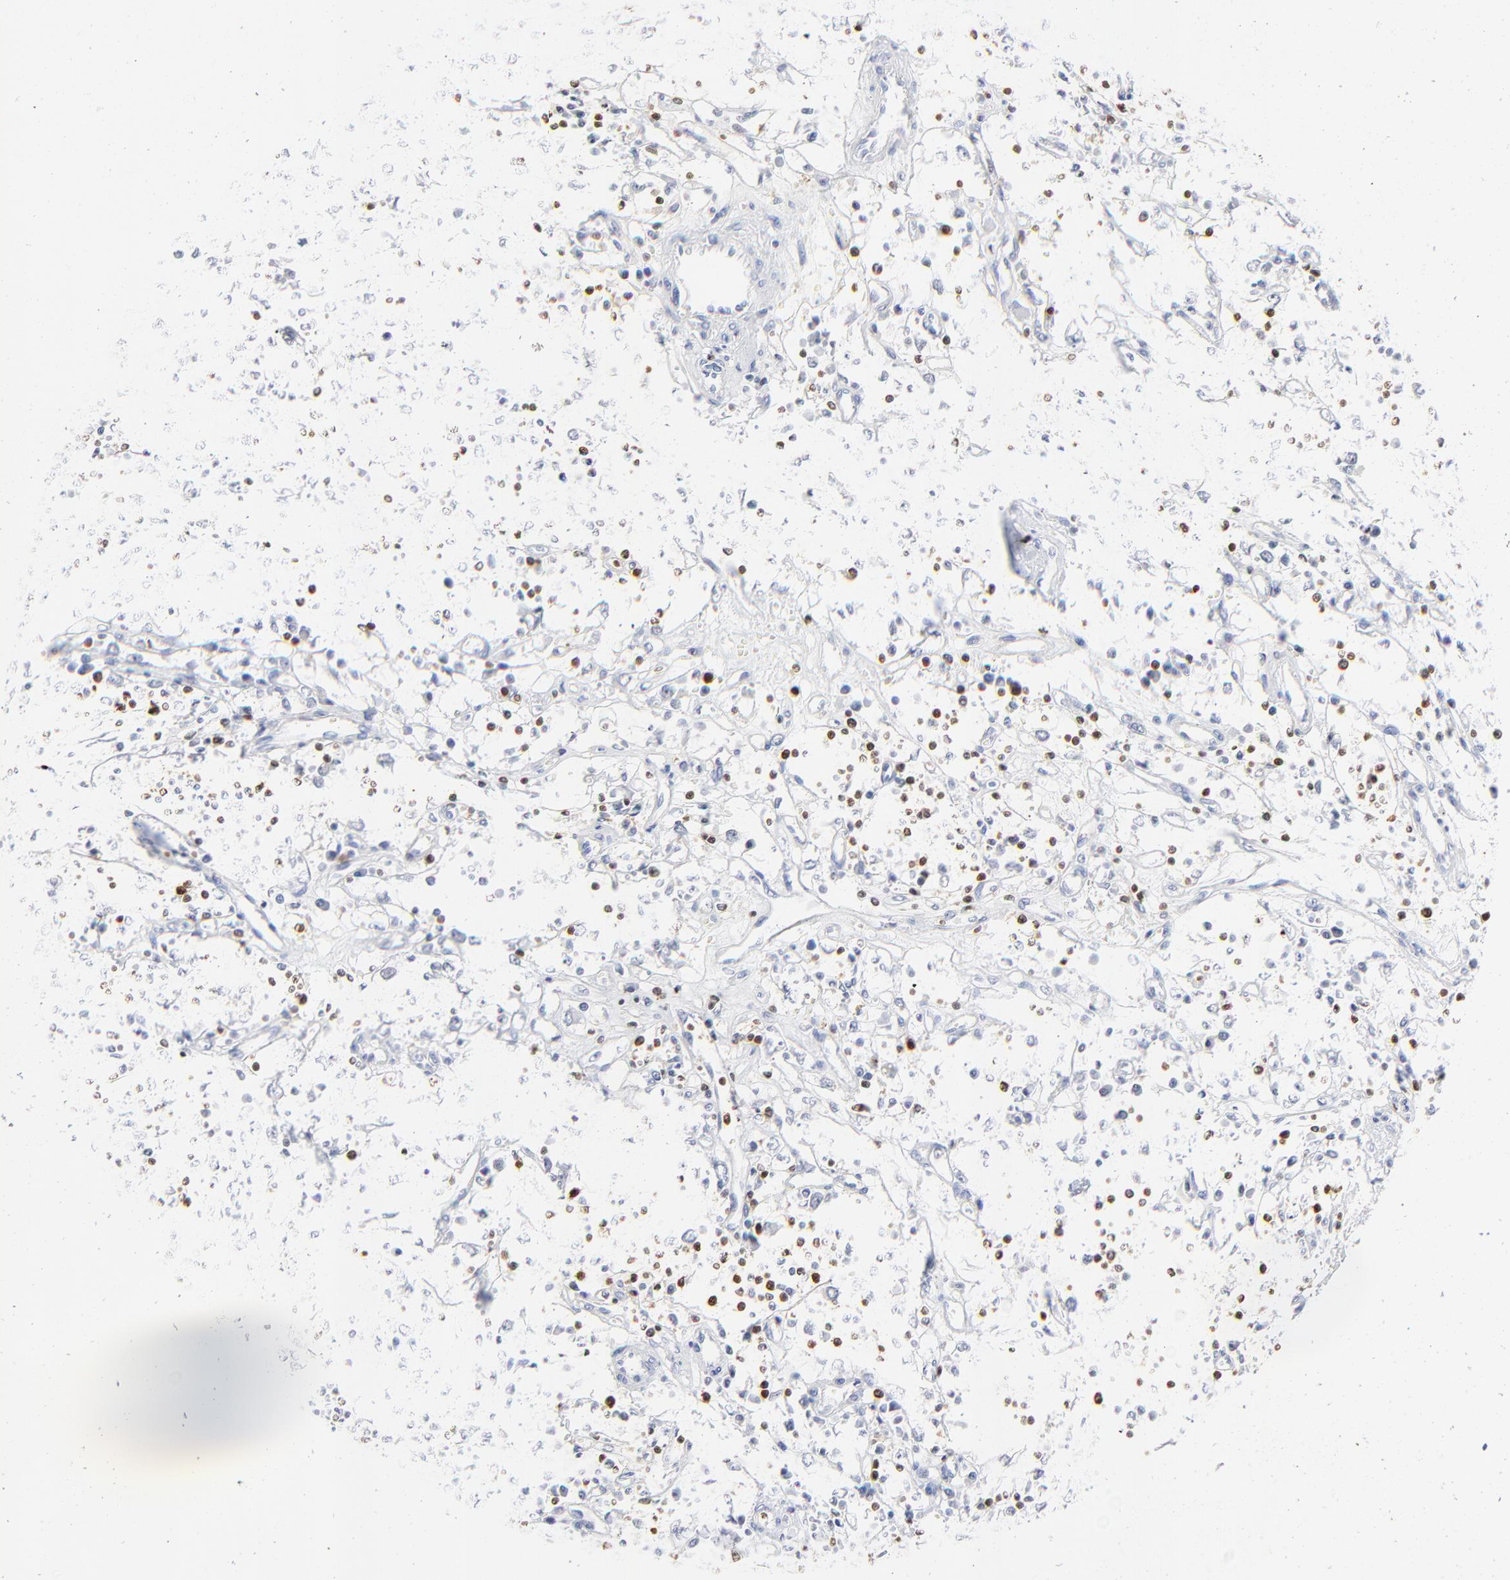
{"staining": {"intensity": "negative", "quantity": "none", "location": "none"}, "tissue": "renal cancer", "cell_type": "Tumor cells", "image_type": "cancer", "snomed": [{"axis": "morphology", "description": "Adenocarcinoma, NOS"}, {"axis": "topography", "description": "Kidney"}], "caption": "Immunohistochemical staining of renal adenocarcinoma displays no significant expression in tumor cells.", "gene": "ZAP70", "patient": {"sex": "male", "age": 82}}